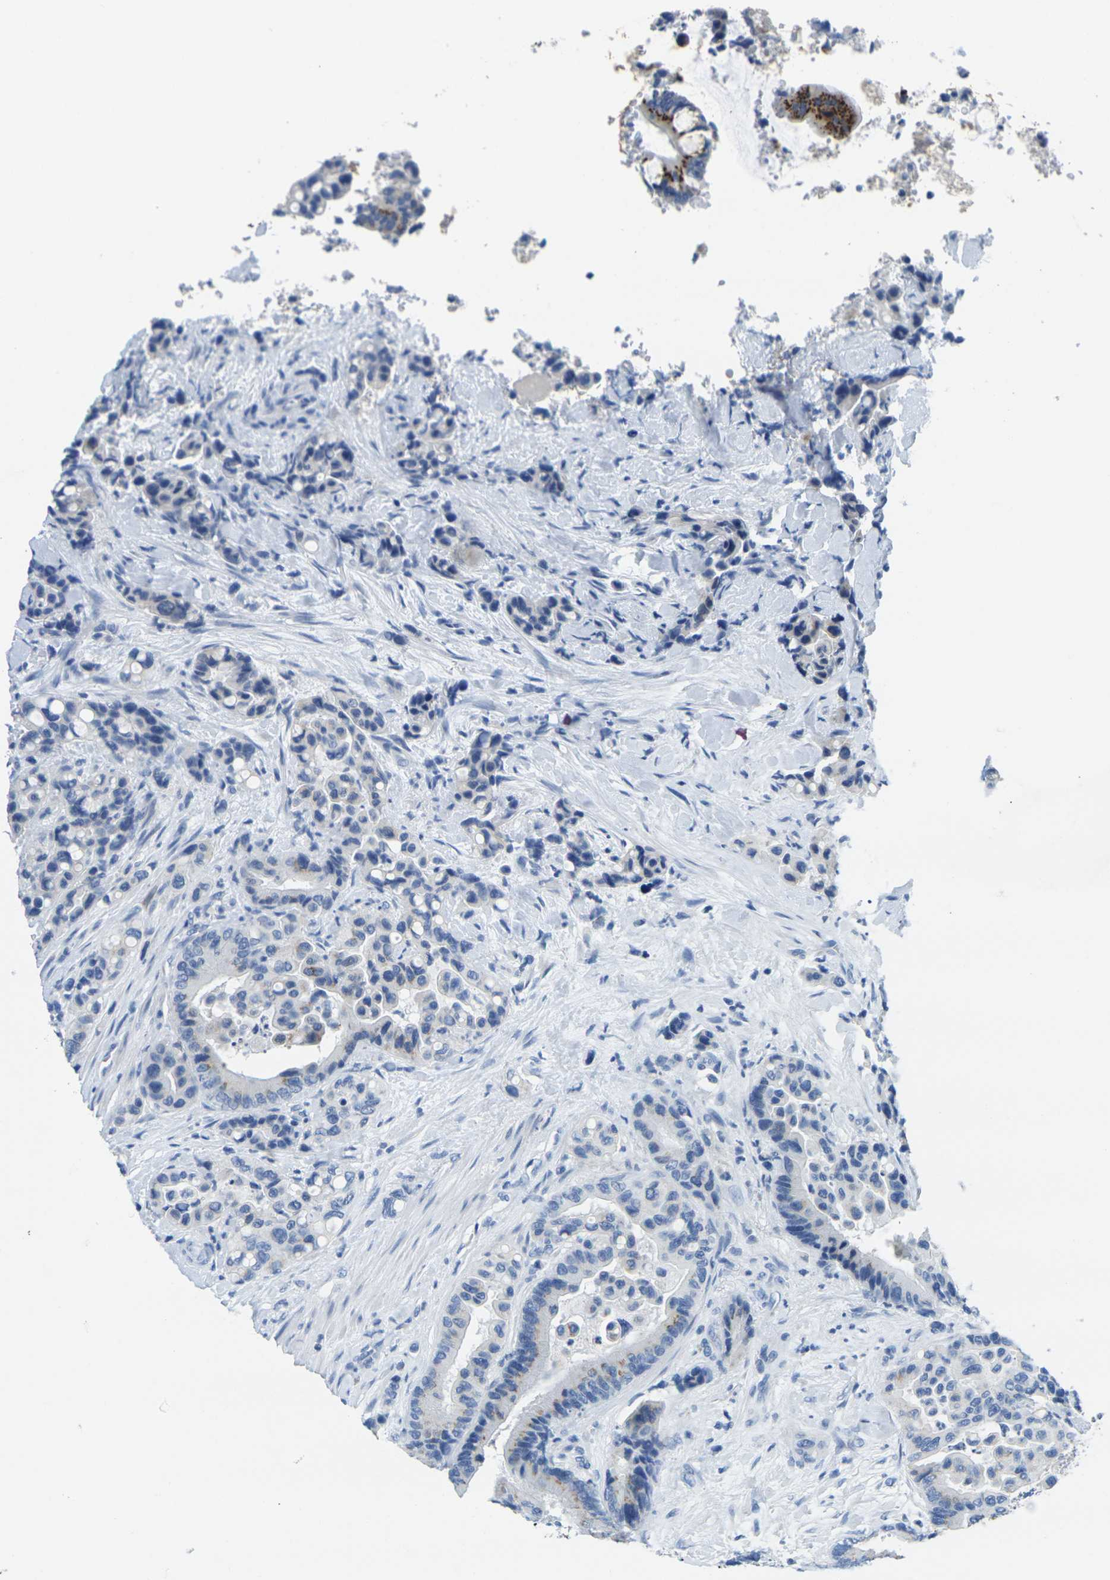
{"staining": {"intensity": "negative", "quantity": "none", "location": "none"}, "tissue": "colorectal cancer", "cell_type": "Tumor cells", "image_type": "cancer", "snomed": [{"axis": "morphology", "description": "Normal tissue, NOS"}, {"axis": "morphology", "description": "Adenocarcinoma, NOS"}, {"axis": "topography", "description": "Colon"}], "caption": "The immunohistochemistry (IHC) photomicrograph has no significant staining in tumor cells of colorectal cancer tissue. (Stains: DAB IHC with hematoxylin counter stain, Microscopy: brightfield microscopy at high magnification).", "gene": "FAM3D", "patient": {"sex": "male", "age": 82}}